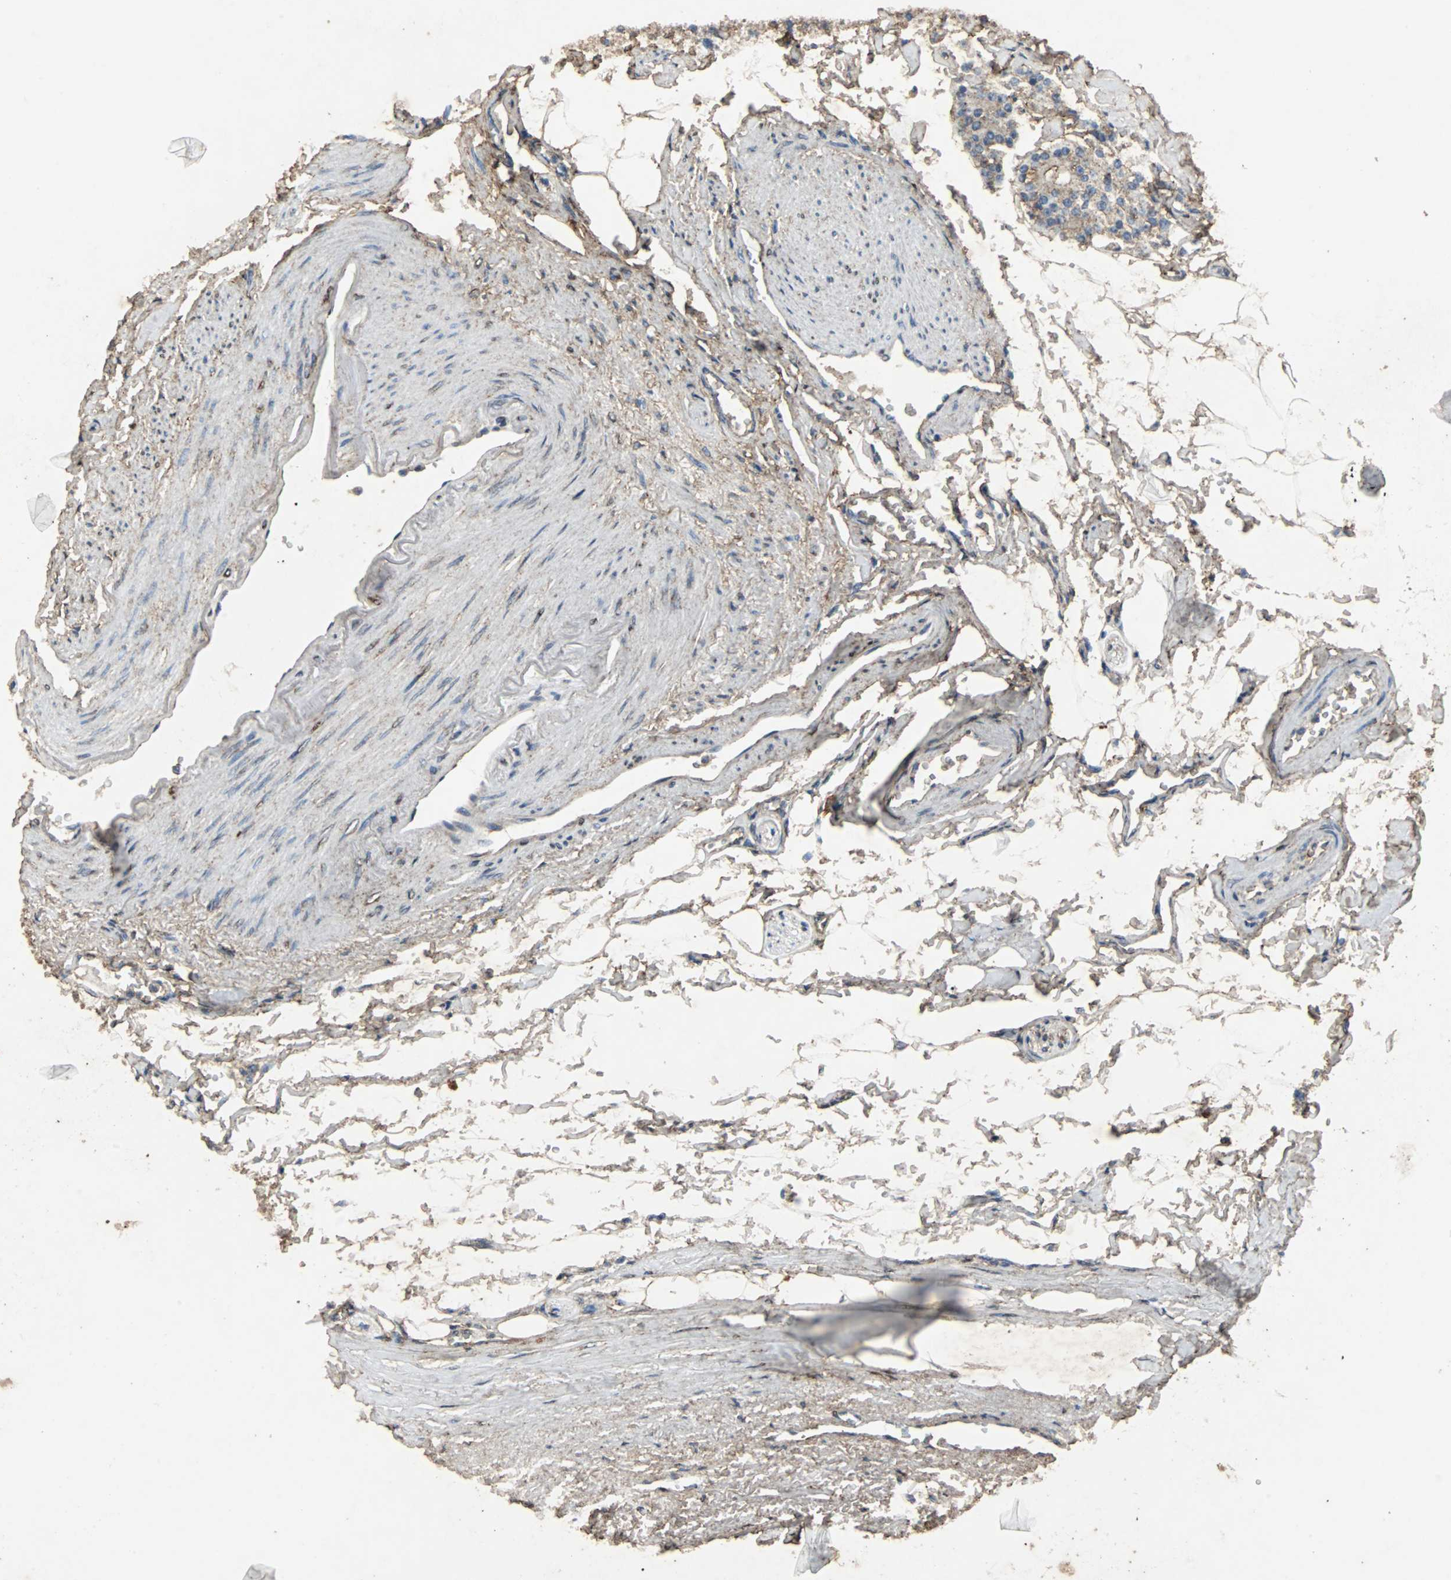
{"staining": {"intensity": "weak", "quantity": ">75%", "location": "cytoplasmic/membranous"}, "tissue": "carcinoid", "cell_type": "Tumor cells", "image_type": "cancer", "snomed": [{"axis": "morphology", "description": "Carcinoid, malignant, NOS"}, {"axis": "topography", "description": "Colon"}], "caption": "Carcinoid stained with a brown dye exhibits weak cytoplasmic/membranous positive staining in approximately >75% of tumor cells.", "gene": "NAA10", "patient": {"sex": "female", "age": 61}}